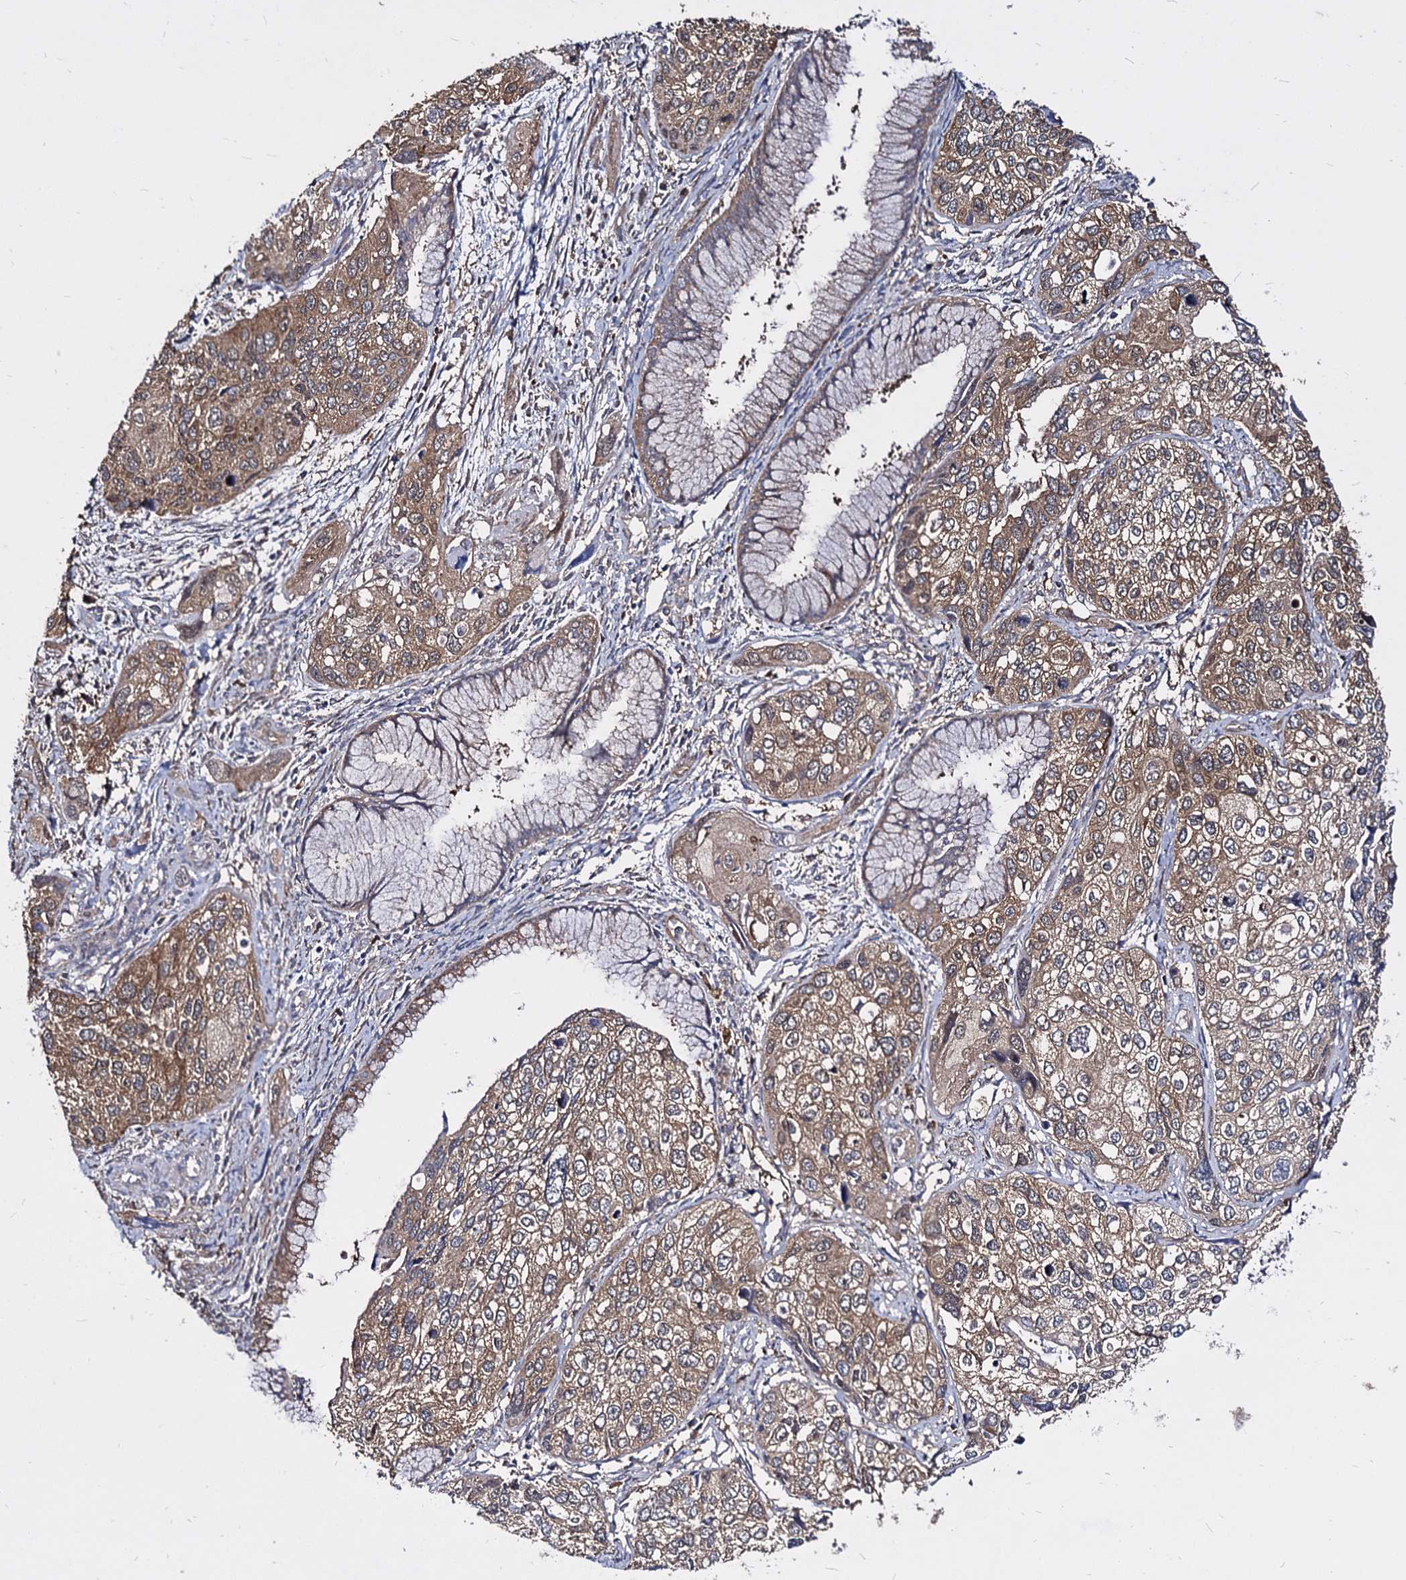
{"staining": {"intensity": "moderate", "quantity": ">75%", "location": "cytoplasmic/membranous"}, "tissue": "cervical cancer", "cell_type": "Tumor cells", "image_type": "cancer", "snomed": [{"axis": "morphology", "description": "Squamous cell carcinoma, NOS"}, {"axis": "topography", "description": "Cervix"}], "caption": "Brown immunohistochemical staining in squamous cell carcinoma (cervical) demonstrates moderate cytoplasmic/membranous staining in about >75% of tumor cells.", "gene": "NME1", "patient": {"sex": "female", "age": 55}}